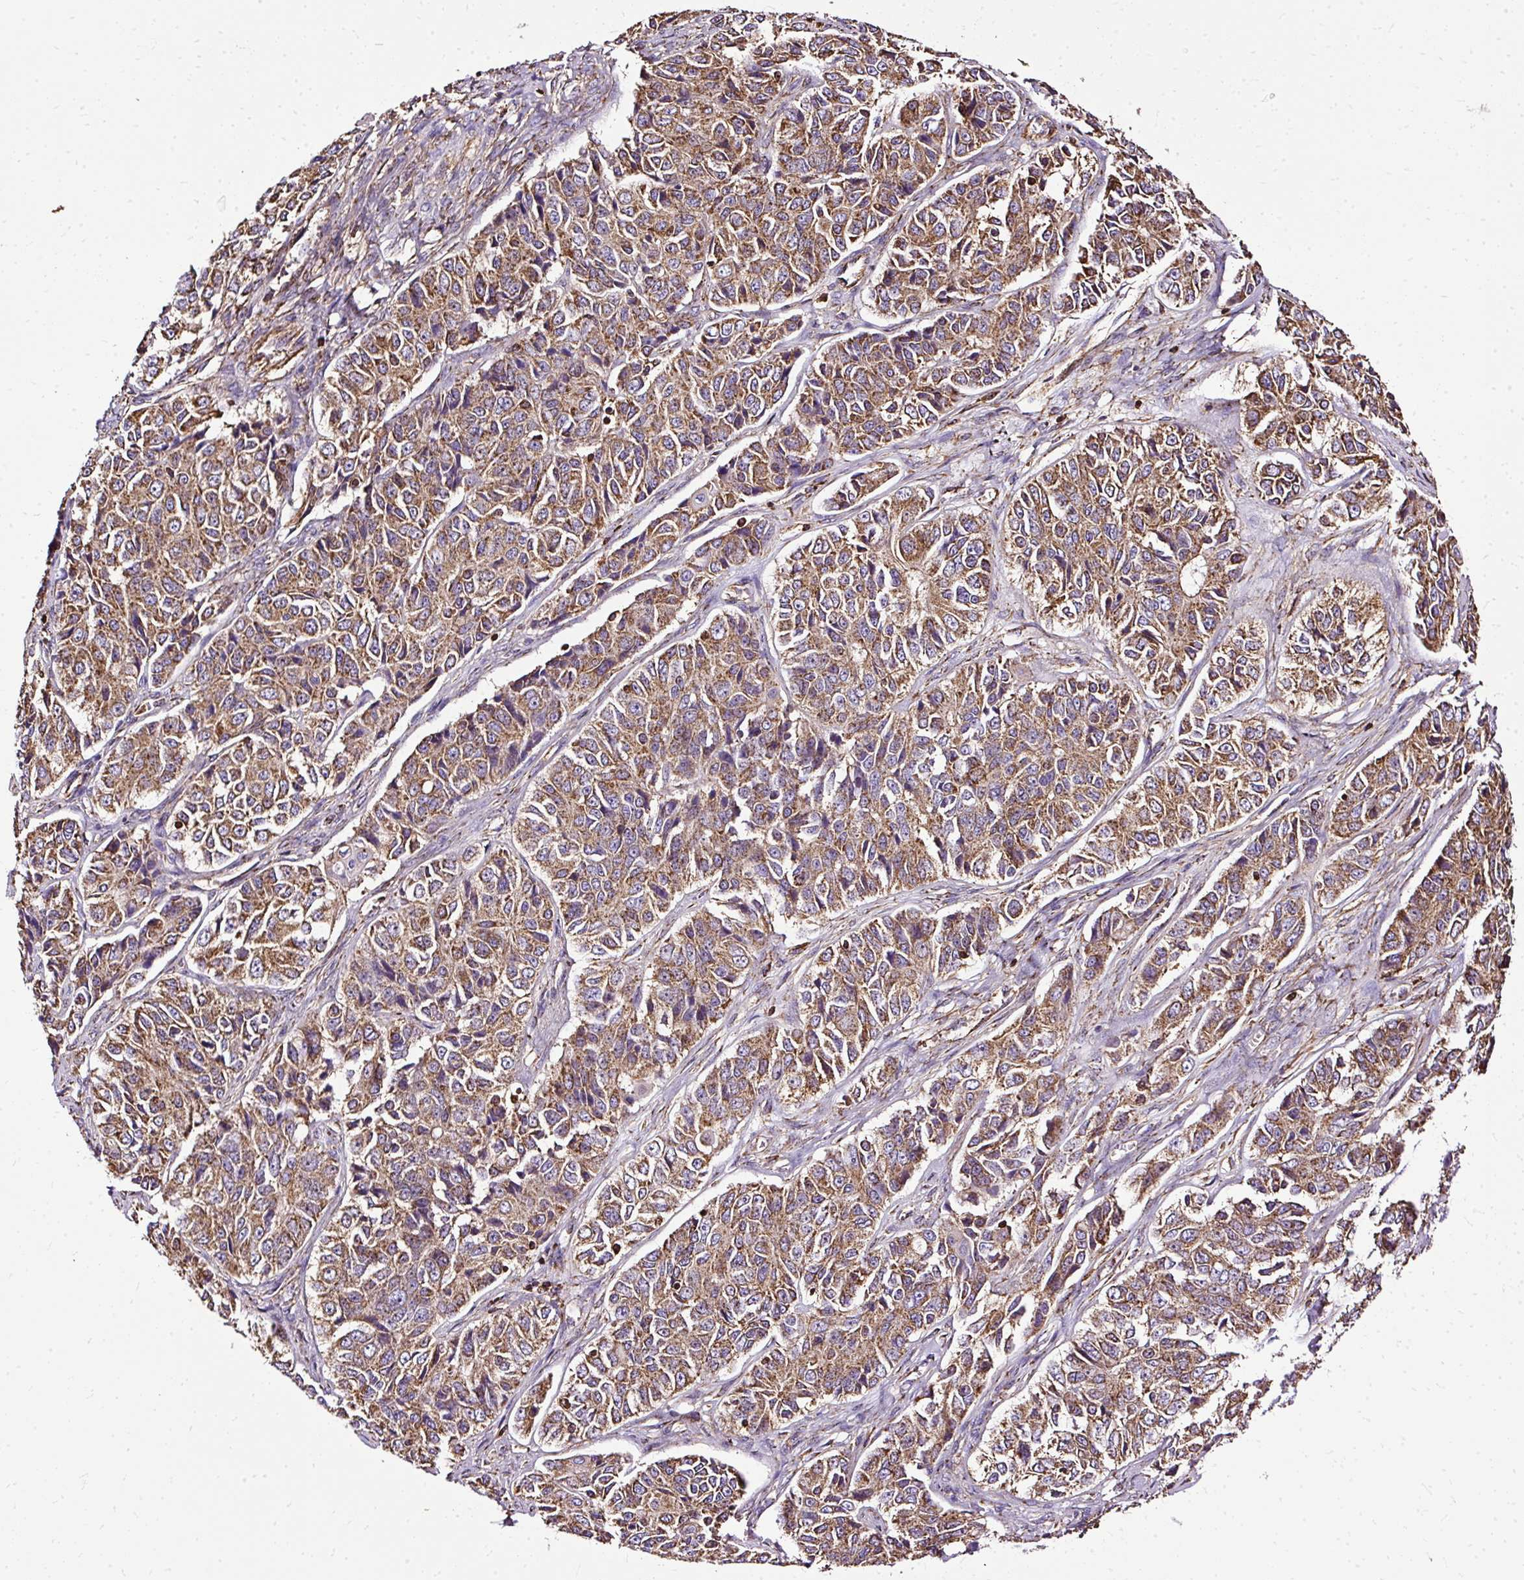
{"staining": {"intensity": "moderate", "quantity": ">75%", "location": "cytoplasmic/membranous"}, "tissue": "ovarian cancer", "cell_type": "Tumor cells", "image_type": "cancer", "snomed": [{"axis": "morphology", "description": "Carcinoma, endometroid"}, {"axis": "topography", "description": "Ovary"}], "caption": "Moderate cytoplasmic/membranous expression for a protein is appreciated in approximately >75% of tumor cells of ovarian endometroid carcinoma using immunohistochemistry.", "gene": "KLHL11", "patient": {"sex": "female", "age": 51}}